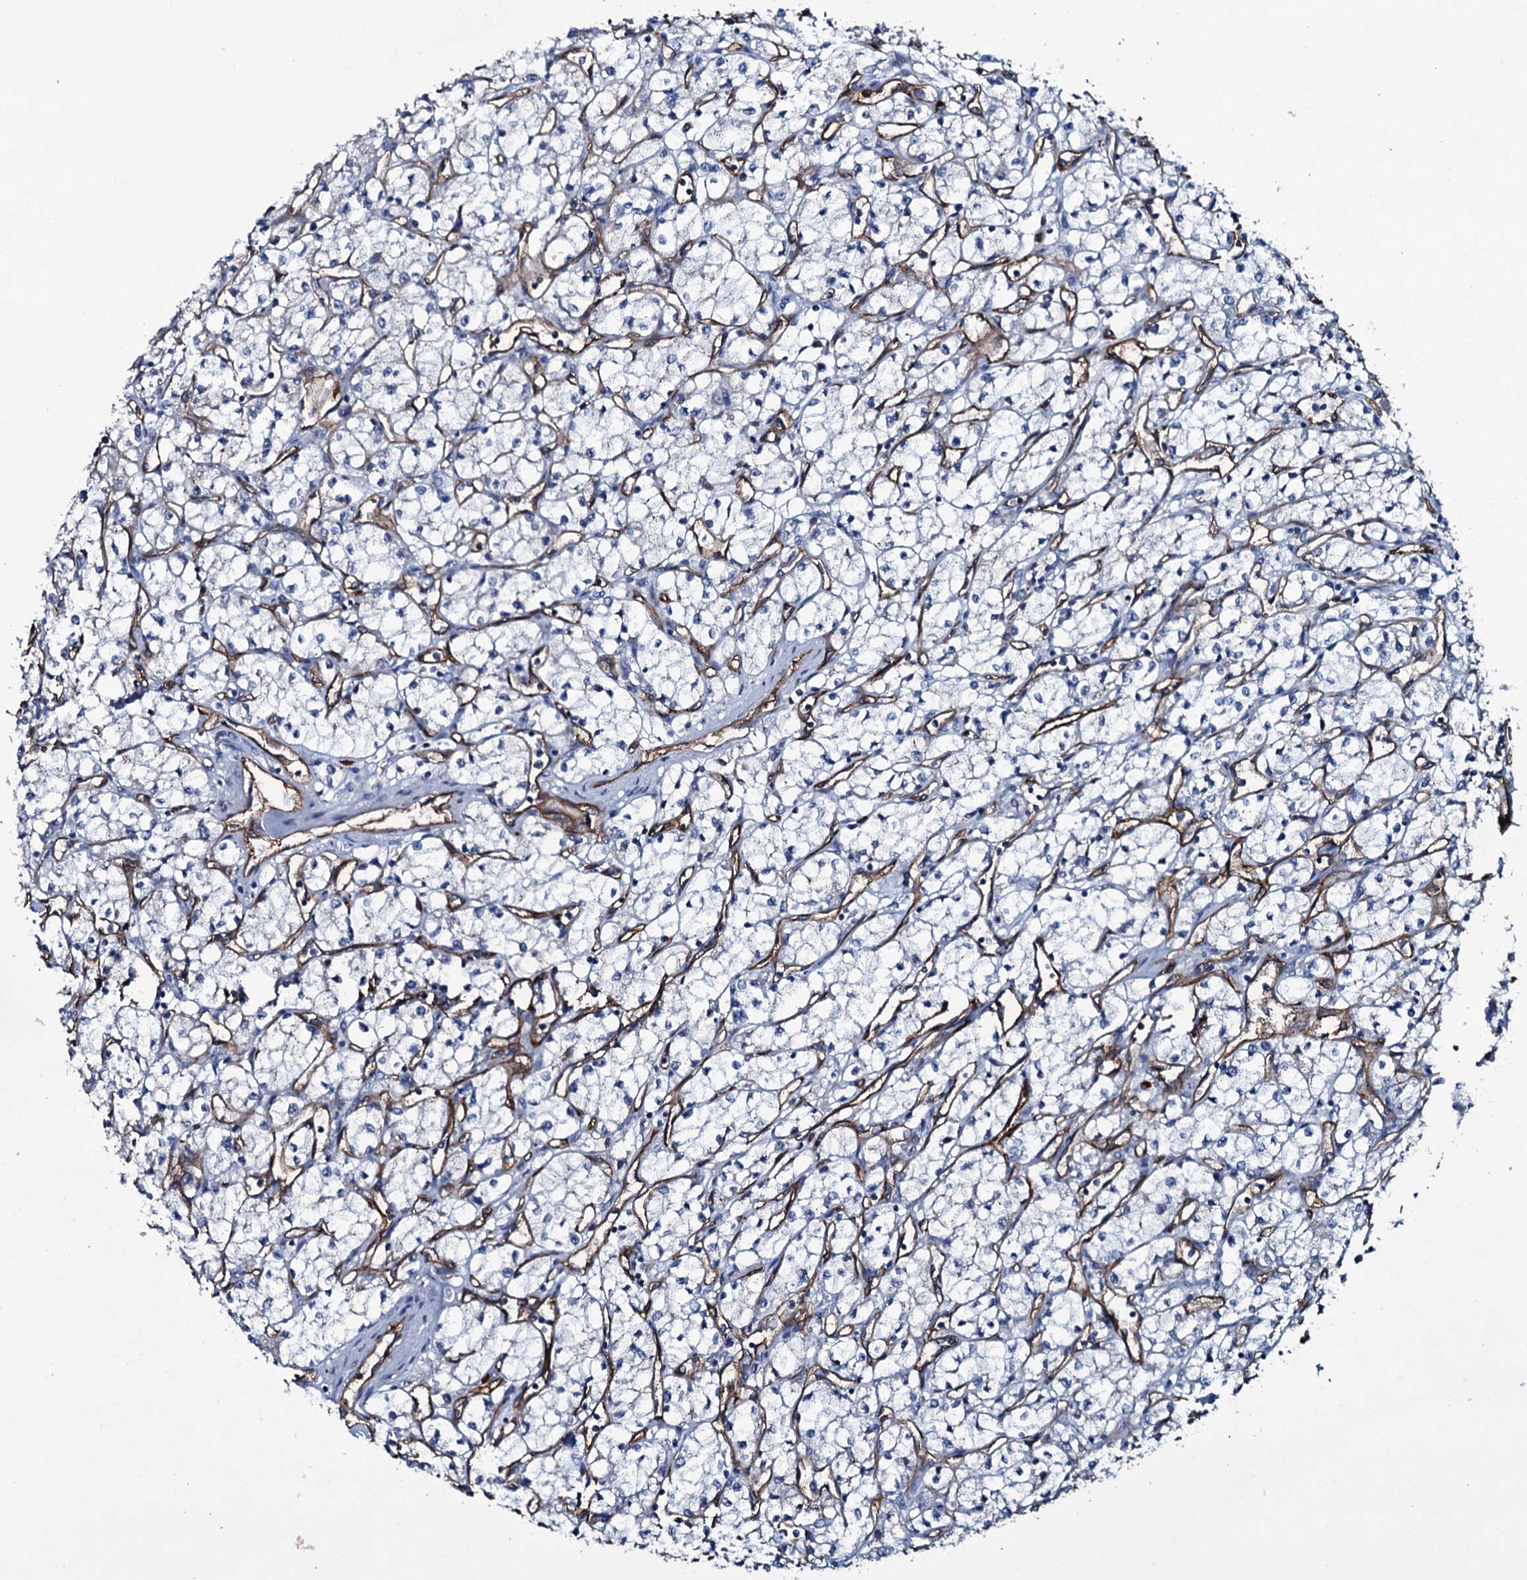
{"staining": {"intensity": "negative", "quantity": "none", "location": "none"}, "tissue": "renal cancer", "cell_type": "Tumor cells", "image_type": "cancer", "snomed": [{"axis": "morphology", "description": "Adenocarcinoma, NOS"}, {"axis": "topography", "description": "Kidney"}], "caption": "Immunohistochemical staining of renal cancer shows no significant staining in tumor cells.", "gene": "CLEC14A", "patient": {"sex": "male", "age": 59}}